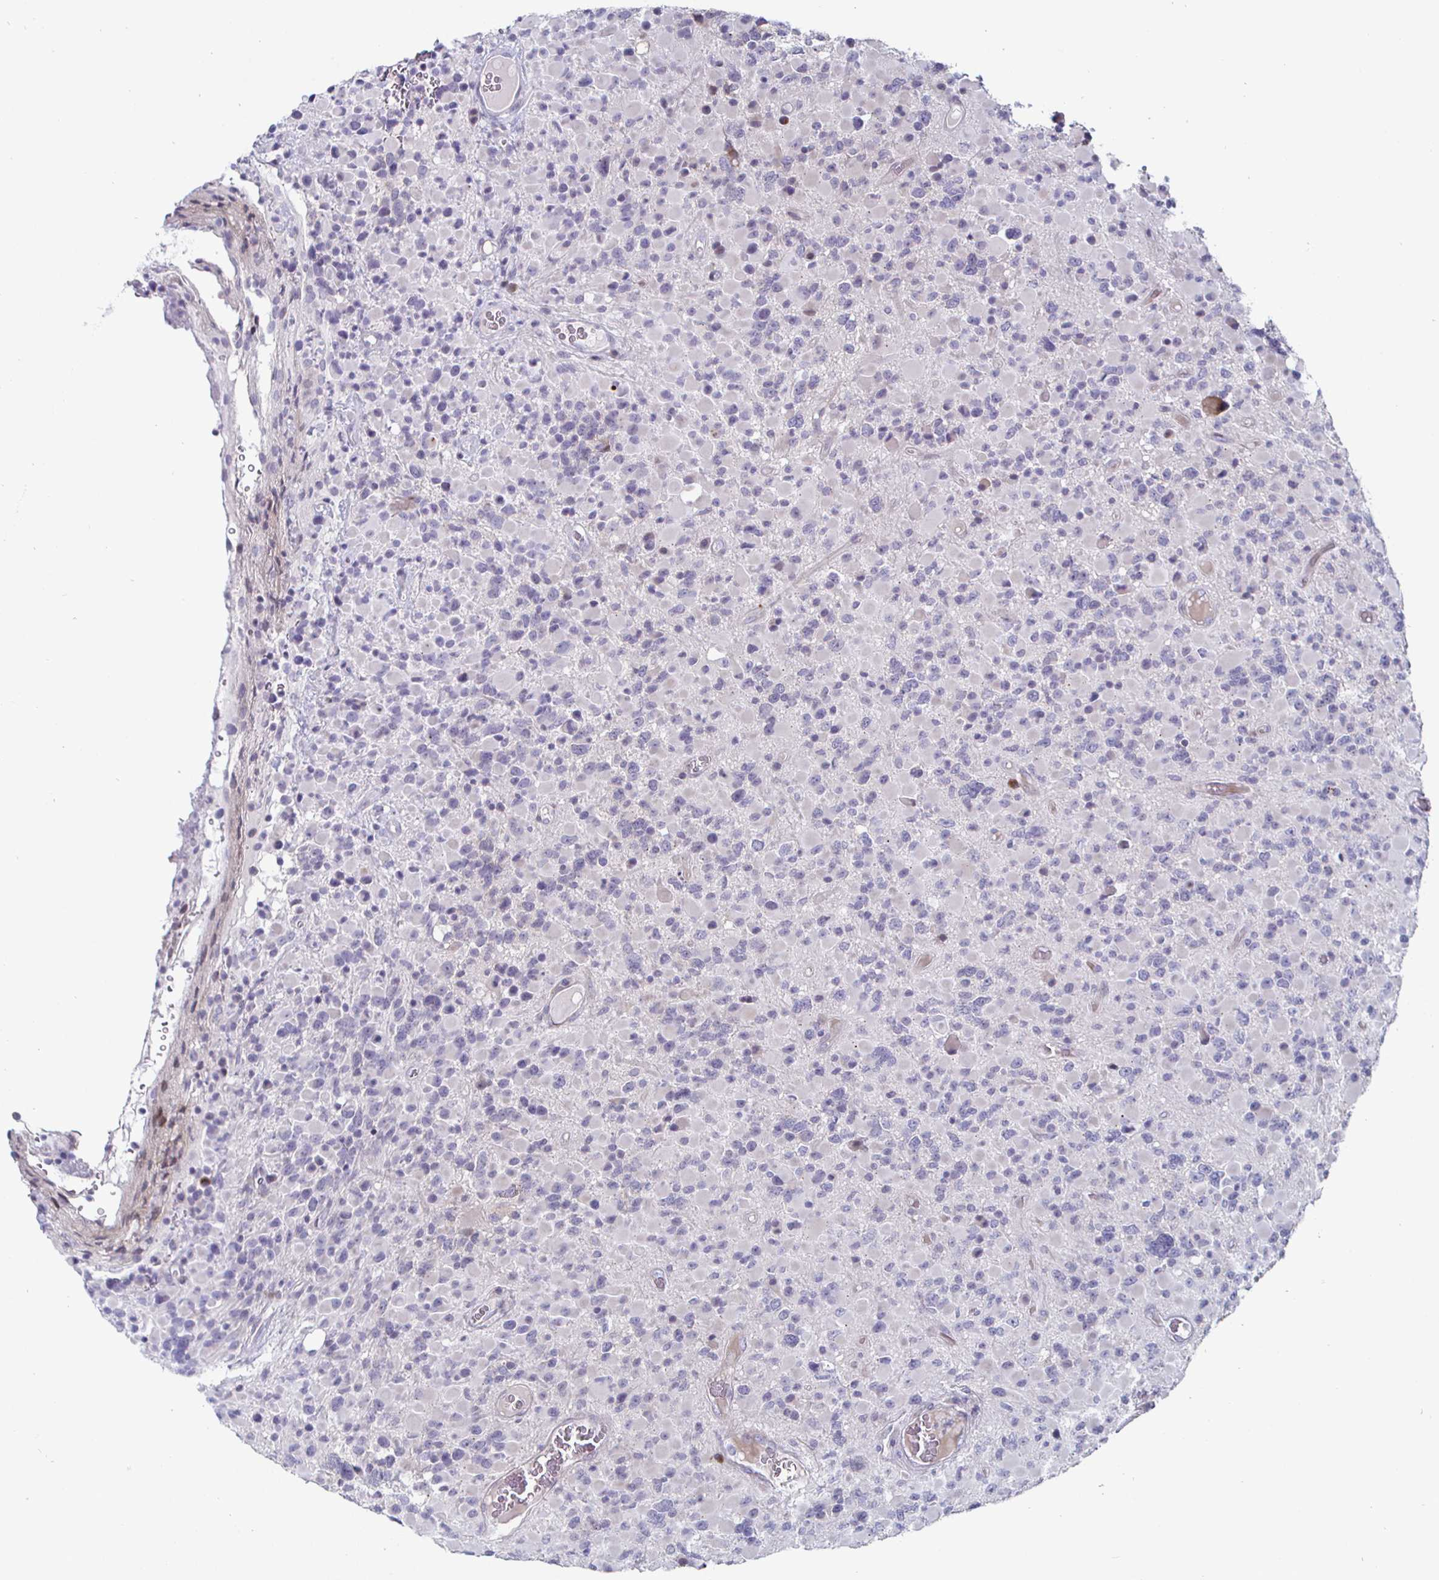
{"staining": {"intensity": "negative", "quantity": "none", "location": "none"}, "tissue": "glioma", "cell_type": "Tumor cells", "image_type": "cancer", "snomed": [{"axis": "morphology", "description": "Glioma, malignant, High grade"}, {"axis": "topography", "description": "Brain"}], "caption": "Glioma was stained to show a protein in brown. There is no significant staining in tumor cells. The staining was performed using DAB (3,3'-diaminobenzidine) to visualize the protein expression in brown, while the nuclei were stained in blue with hematoxylin (Magnification: 20x).", "gene": "DMRTB1", "patient": {"sex": "female", "age": 40}}